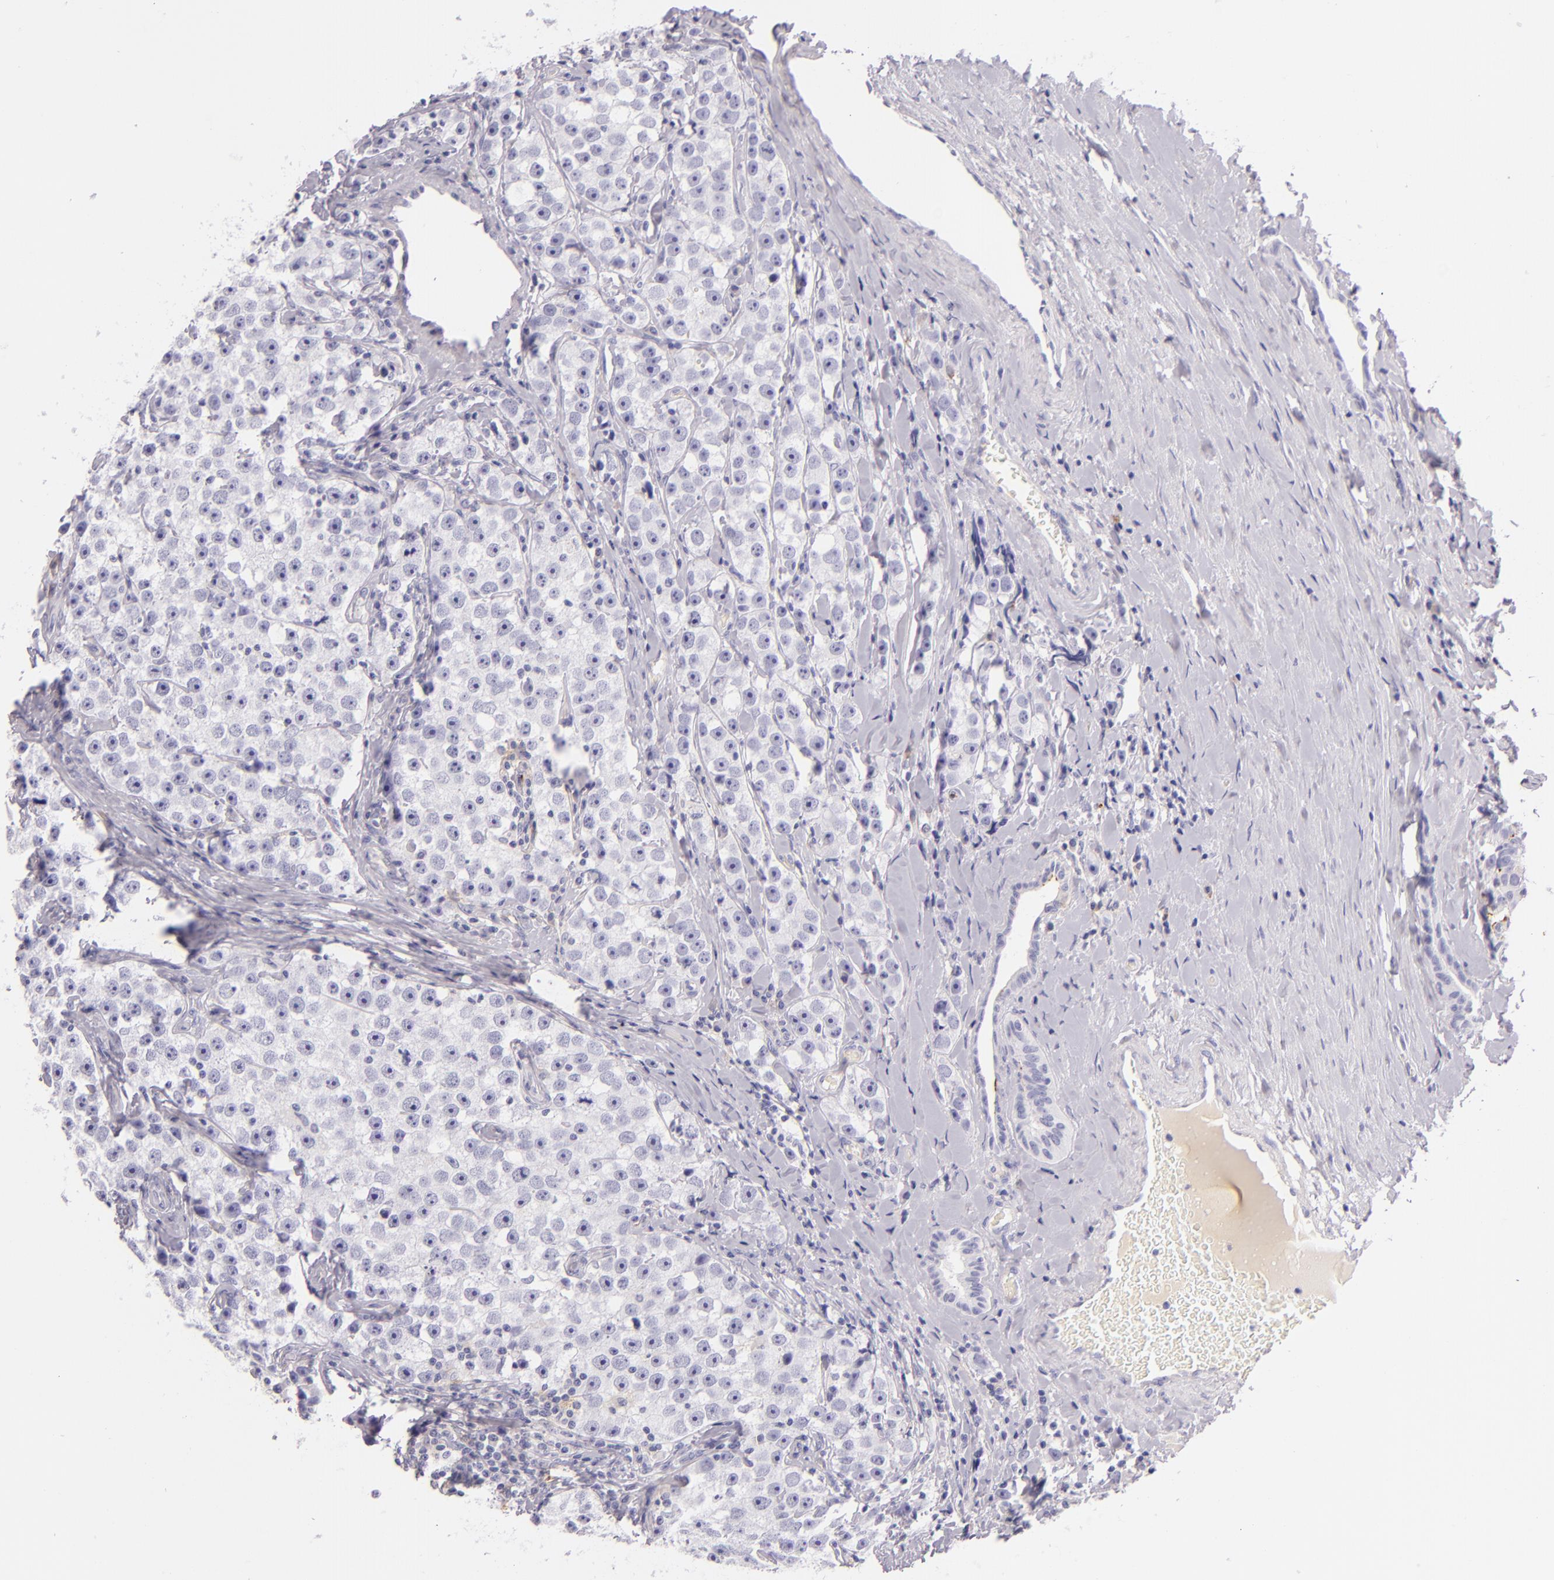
{"staining": {"intensity": "negative", "quantity": "none", "location": "none"}, "tissue": "testis cancer", "cell_type": "Tumor cells", "image_type": "cancer", "snomed": [{"axis": "morphology", "description": "Seminoma, NOS"}, {"axis": "topography", "description": "Testis"}], "caption": "DAB immunohistochemical staining of testis seminoma displays no significant expression in tumor cells.", "gene": "ICAM1", "patient": {"sex": "male", "age": 32}}